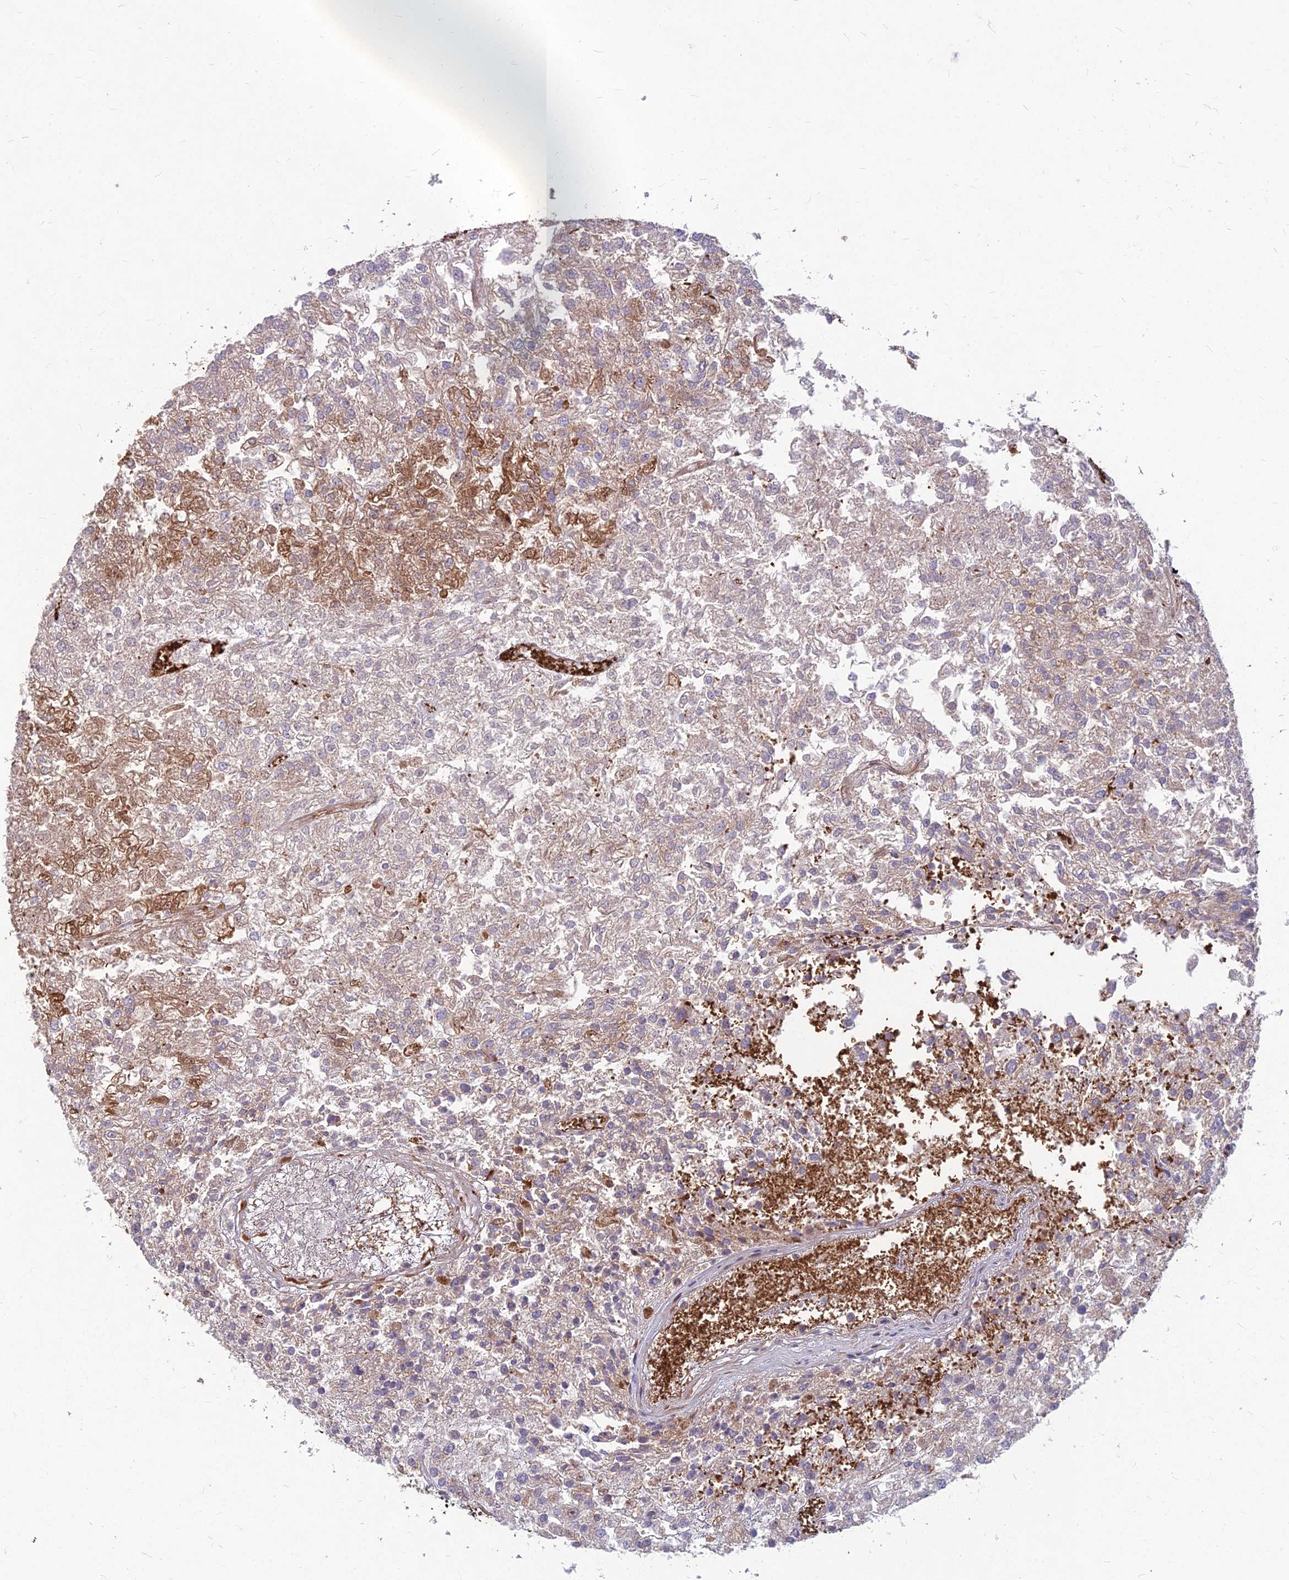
{"staining": {"intensity": "moderate", "quantity": "<25%", "location": "cytoplasmic/membranous"}, "tissue": "renal cancer", "cell_type": "Tumor cells", "image_type": "cancer", "snomed": [{"axis": "morphology", "description": "Adenocarcinoma, NOS"}, {"axis": "topography", "description": "Kidney"}], "caption": "Immunohistochemical staining of renal cancer demonstrates low levels of moderate cytoplasmic/membranous protein positivity in about <25% of tumor cells. The protein is stained brown, and the nuclei are stained in blue (DAB IHC with brightfield microscopy, high magnification).", "gene": "MFSD8", "patient": {"sex": "female", "age": 54}}